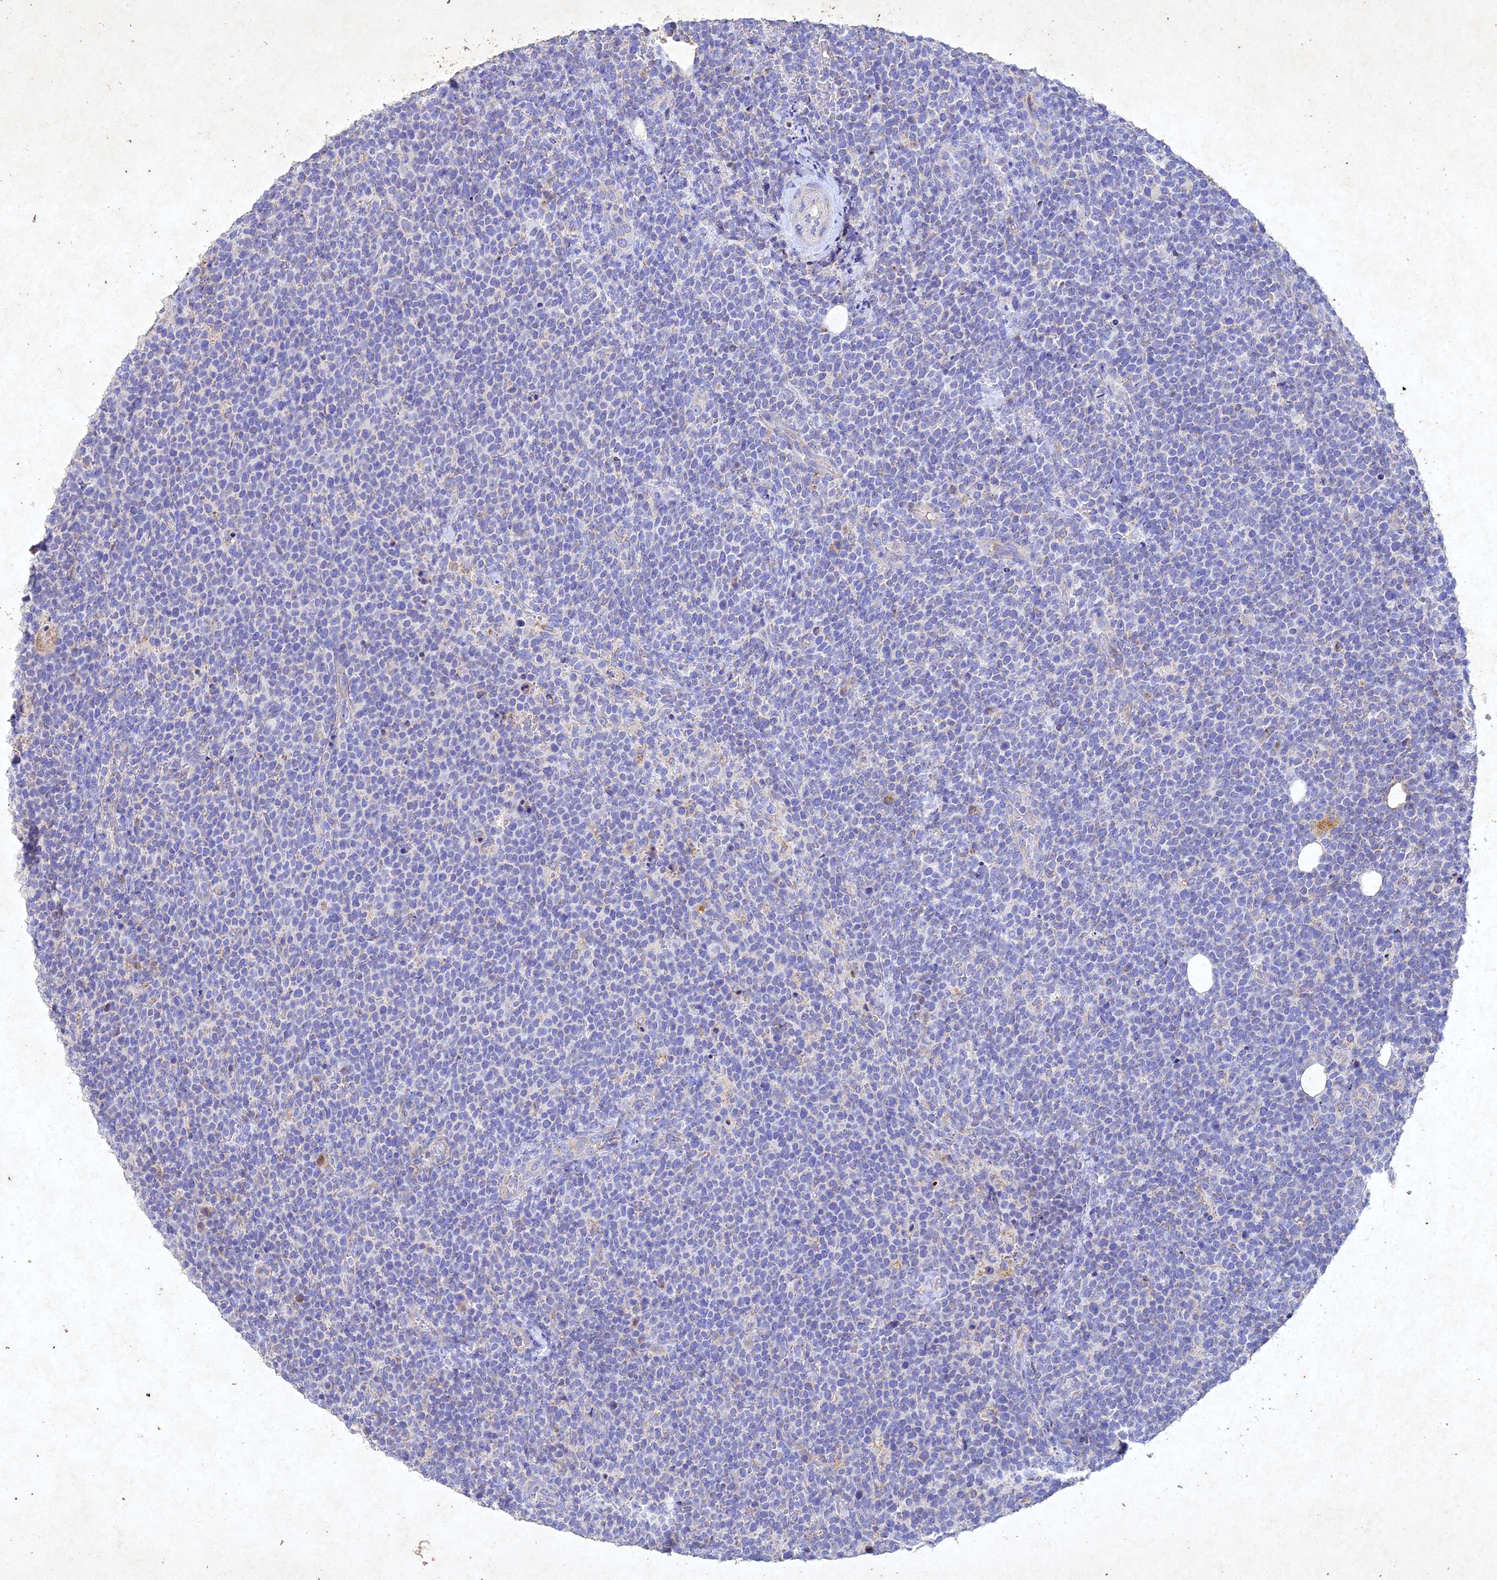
{"staining": {"intensity": "negative", "quantity": "none", "location": "none"}, "tissue": "lymphoma", "cell_type": "Tumor cells", "image_type": "cancer", "snomed": [{"axis": "morphology", "description": "Malignant lymphoma, non-Hodgkin's type, High grade"}, {"axis": "topography", "description": "Lymph node"}], "caption": "The micrograph shows no significant staining in tumor cells of lymphoma.", "gene": "NDUFV1", "patient": {"sex": "male", "age": 61}}